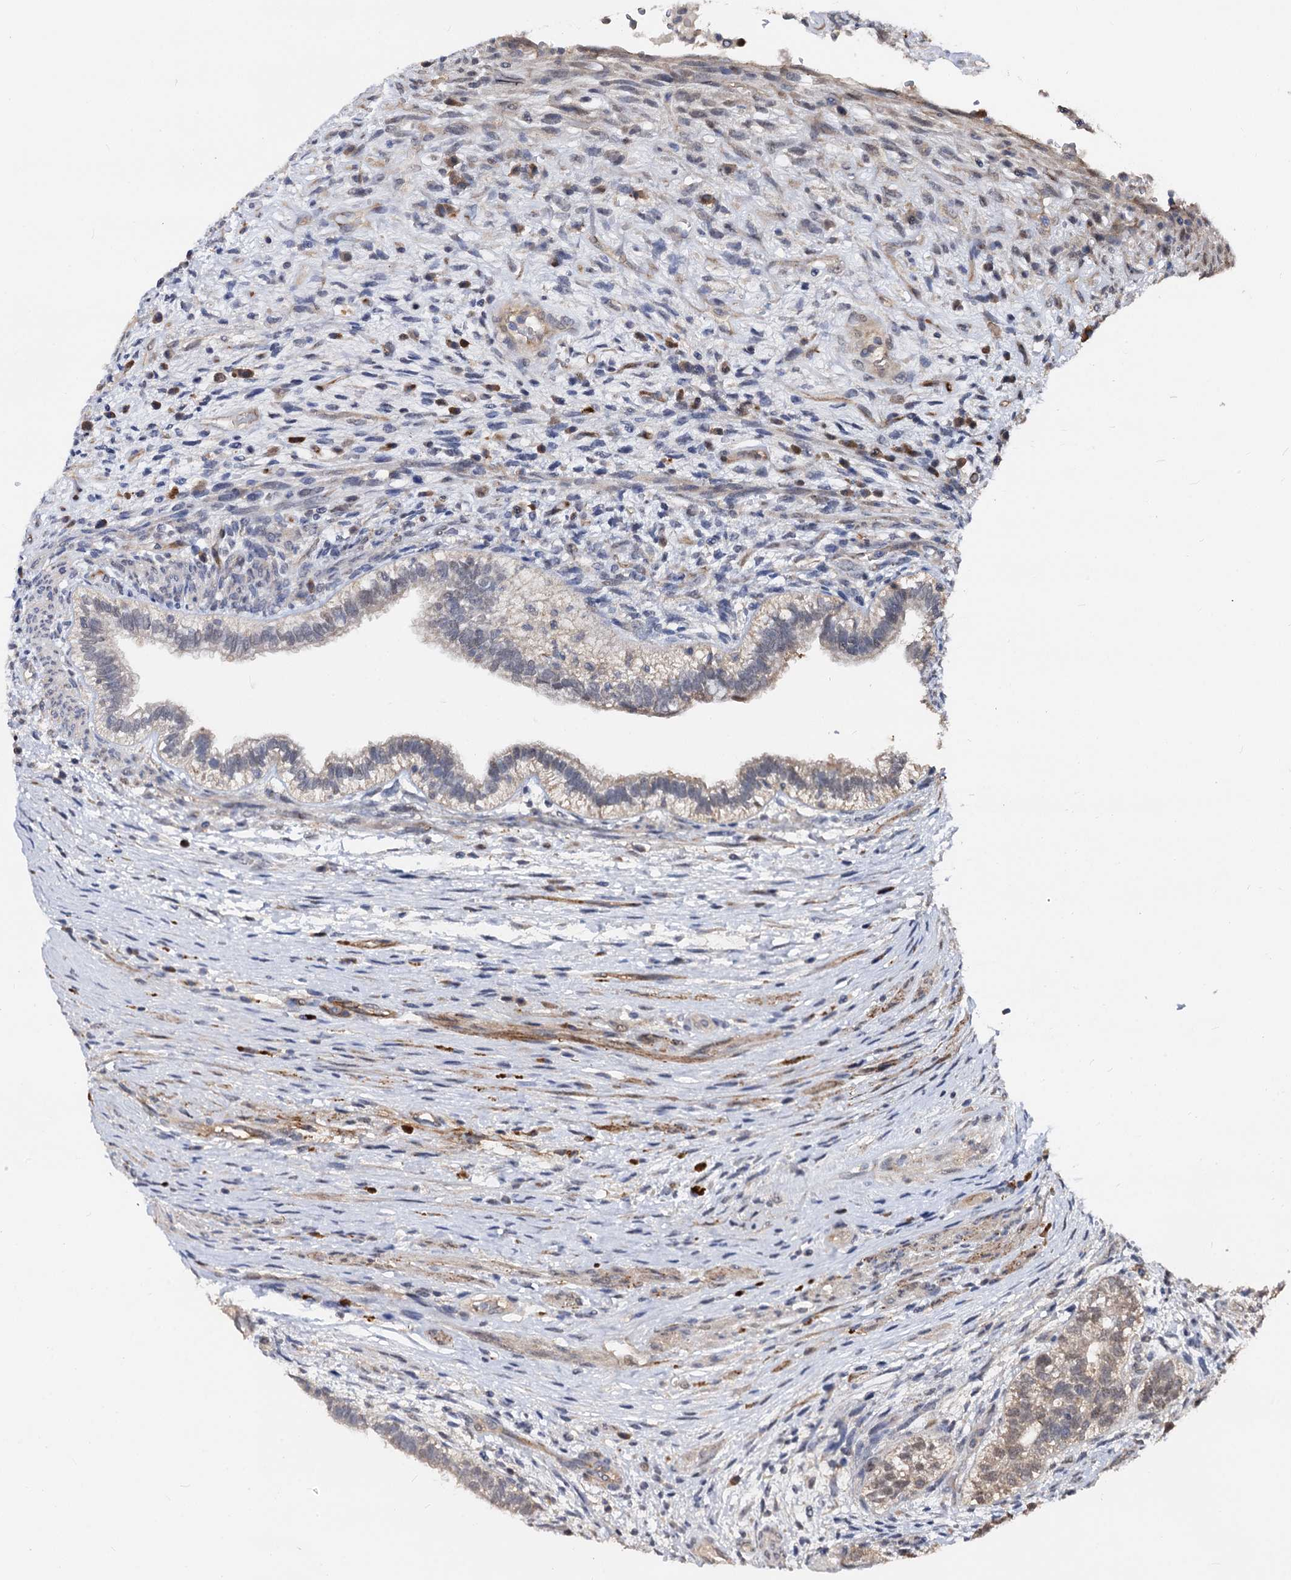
{"staining": {"intensity": "moderate", "quantity": "25%-75%", "location": "nuclear"}, "tissue": "testis cancer", "cell_type": "Tumor cells", "image_type": "cancer", "snomed": [{"axis": "morphology", "description": "Carcinoma, Embryonal, NOS"}, {"axis": "topography", "description": "Testis"}], "caption": "Protein expression analysis of human testis cancer (embryonal carcinoma) reveals moderate nuclear staining in about 25%-75% of tumor cells.", "gene": "PSMD4", "patient": {"sex": "male", "age": 26}}